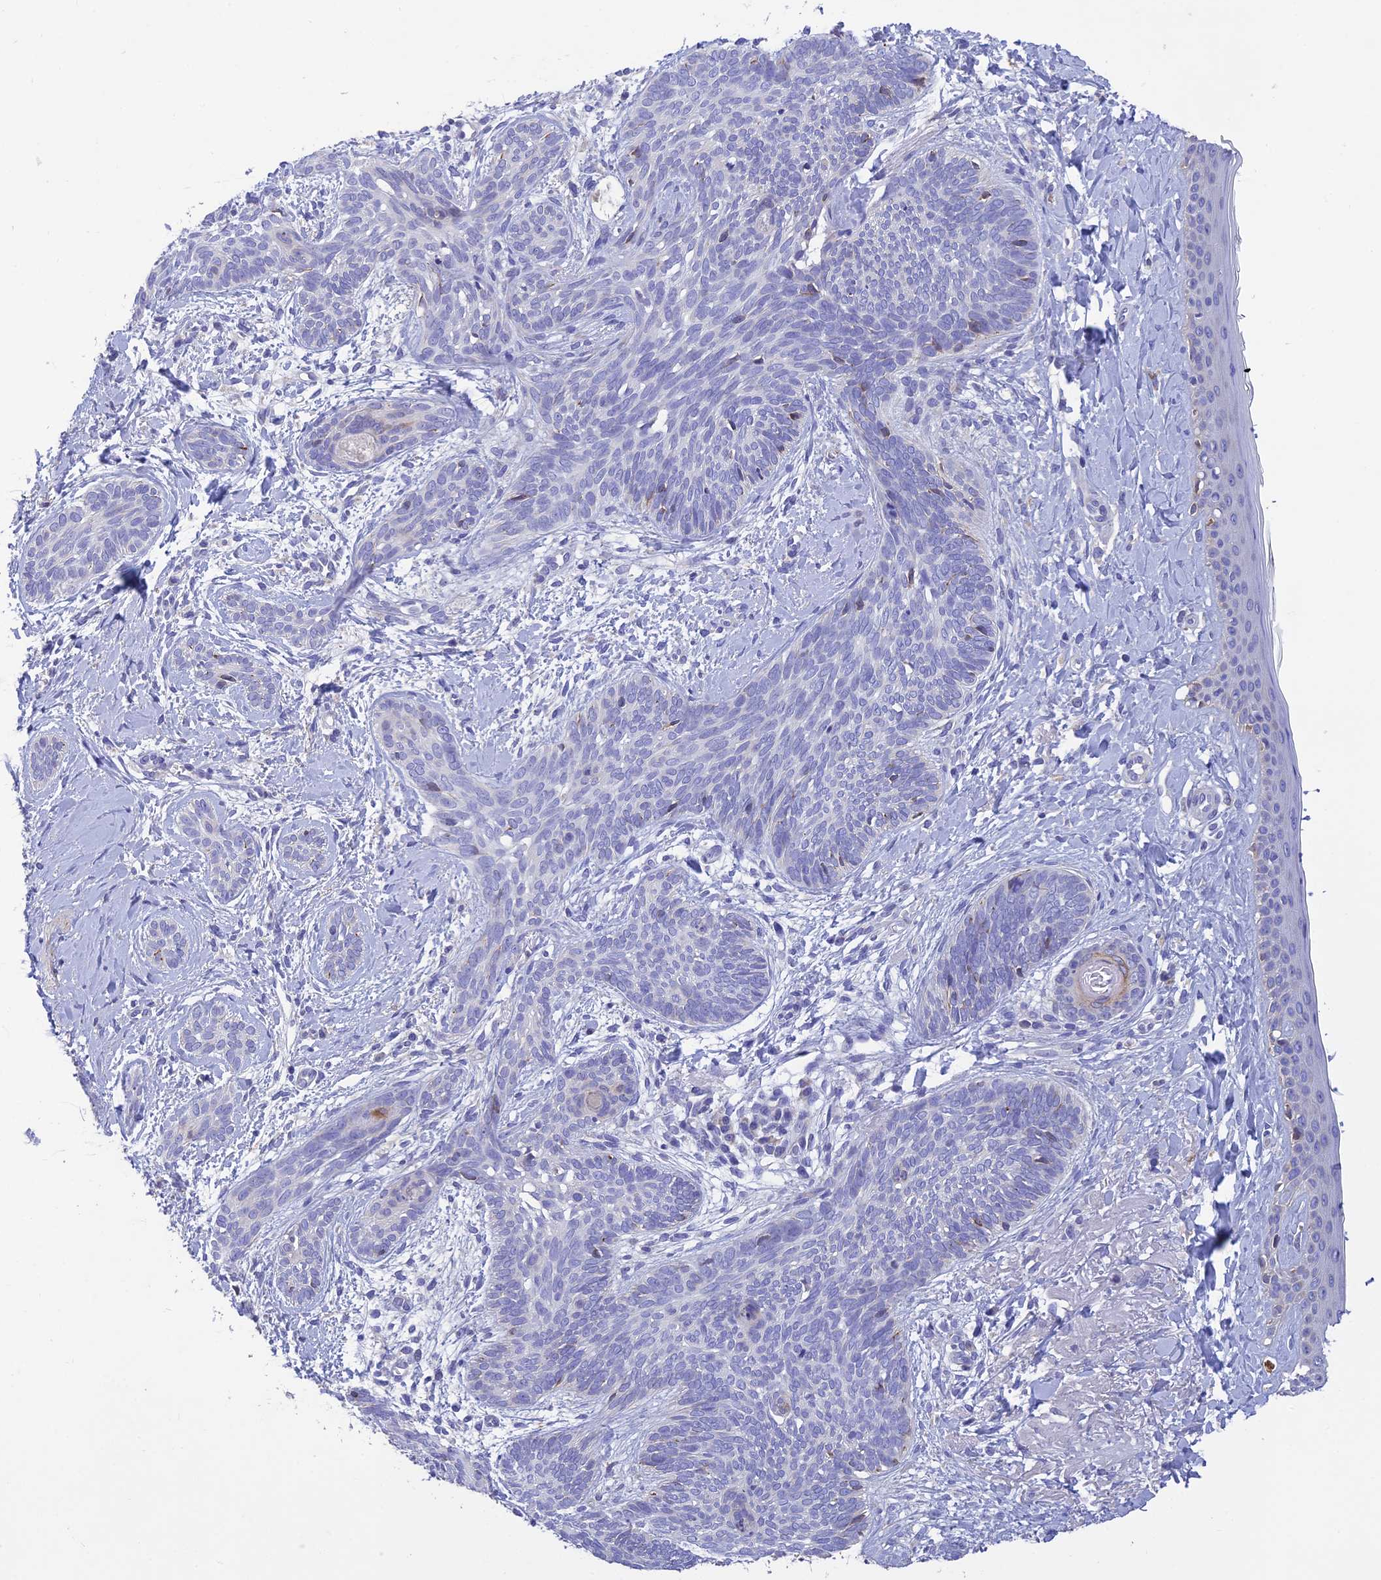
{"staining": {"intensity": "negative", "quantity": "none", "location": "none"}, "tissue": "skin cancer", "cell_type": "Tumor cells", "image_type": "cancer", "snomed": [{"axis": "morphology", "description": "Basal cell carcinoma"}, {"axis": "topography", "description": "Skin"}], "caption": "Immunohistochemistry photomicrograph of neoplastic tissue: human skin basal cell carcinoma stained with DAB displays no significant protein staining in tumor cells.", "gene": "HSD17B2", "patient": {"sex": "female", "age": 81}}